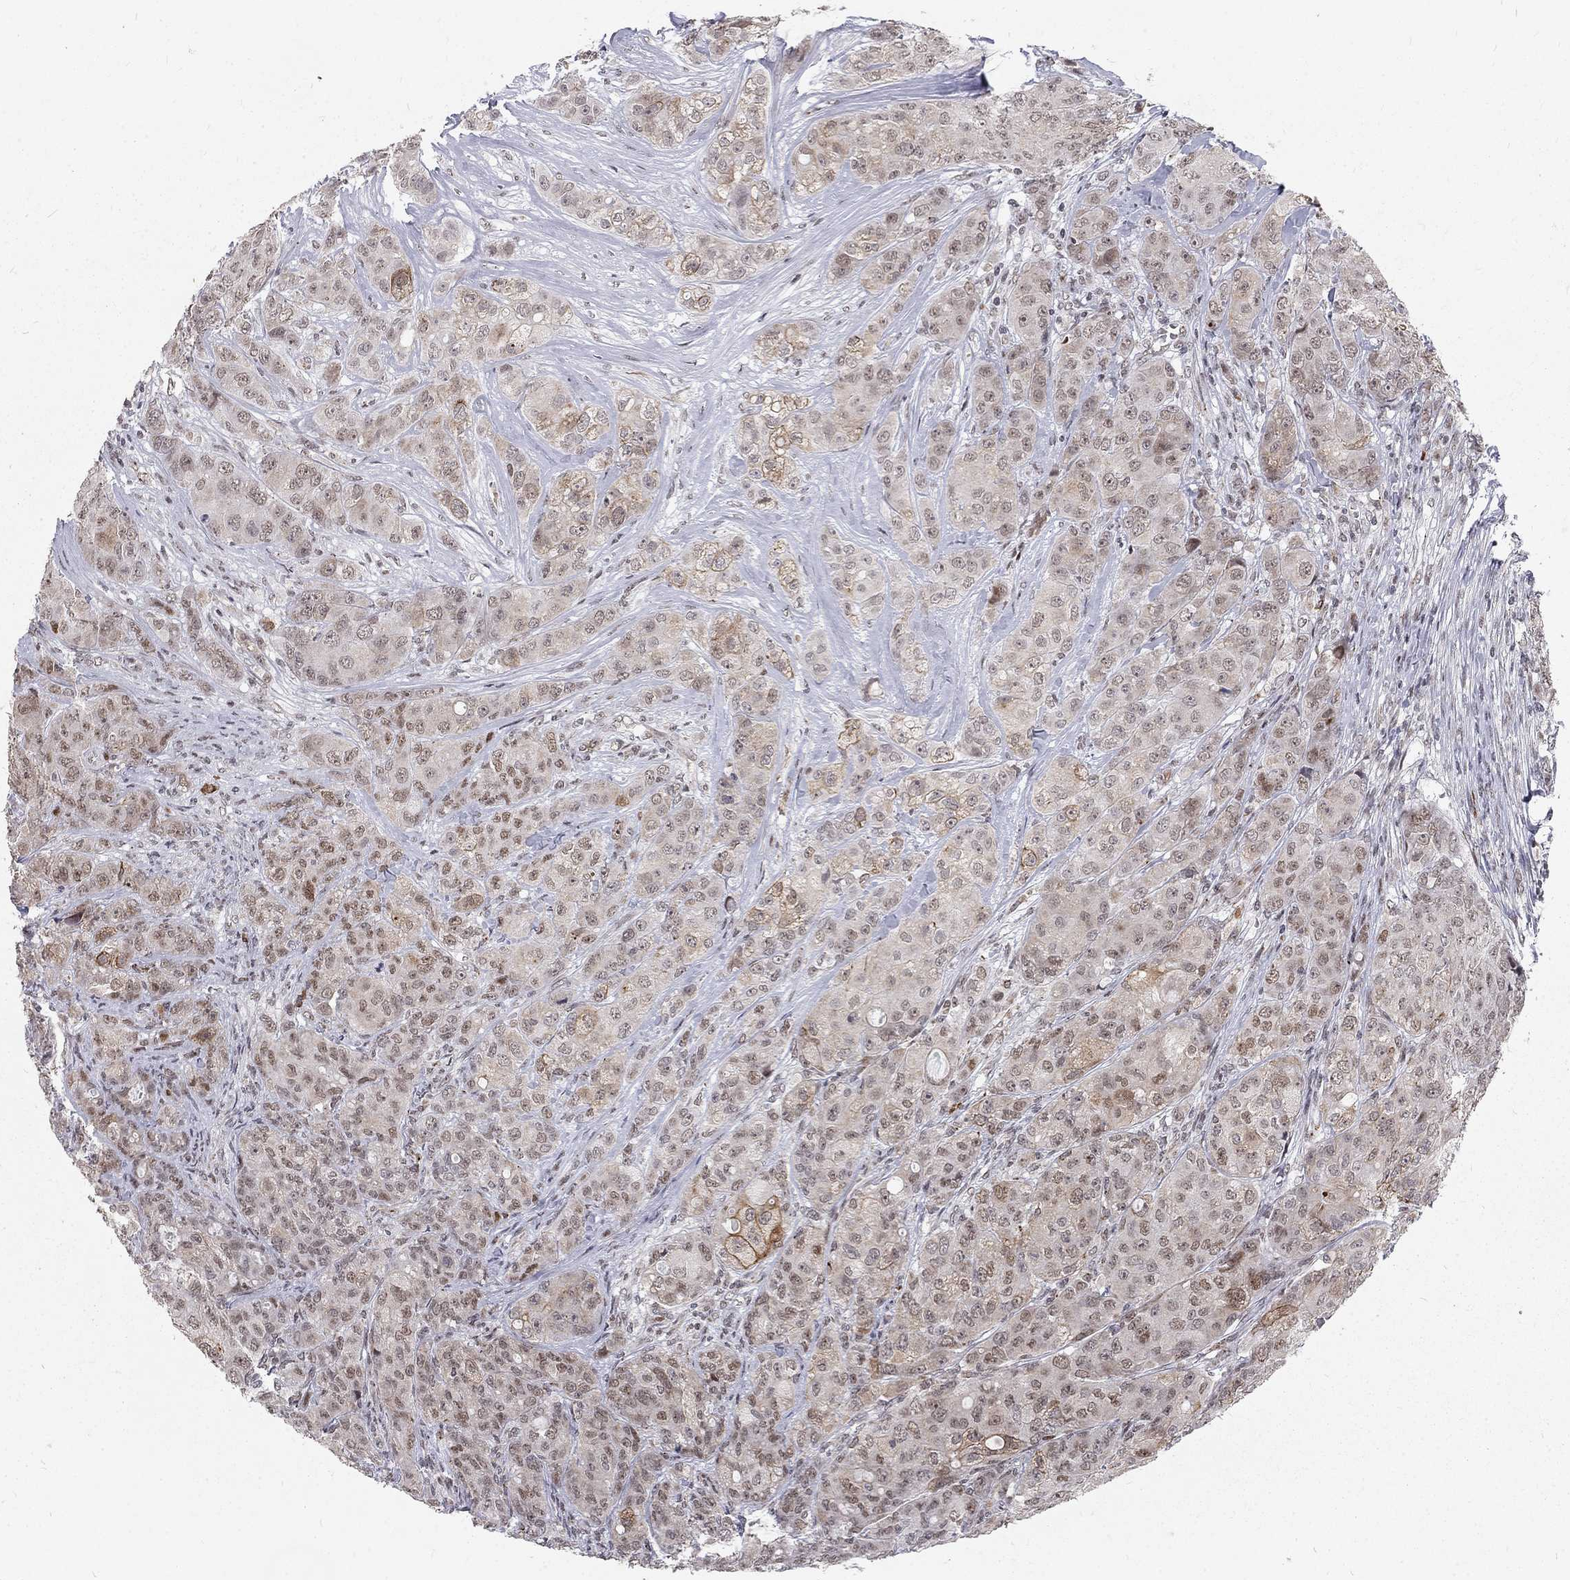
{"staining": {"intensity": "moderate", "quantity": "<25%", "location": "nuclear"}, "tissue": "breast cancer", "cell_type": "Tumor cells", "image_type": "cancer", "snomed": [{"axis": "morphology", "description": "Duct carcinoma"}, {"axis": "topography", "description": "Breast"}], "caption": "Protein expression by IHC shows moderate nuclear staining in about <25% of tumor cells in infiltrating ductal carcinoma (breast).", "gene": "TCEAL1", "patient": {"sex": "female", "age": 43}}